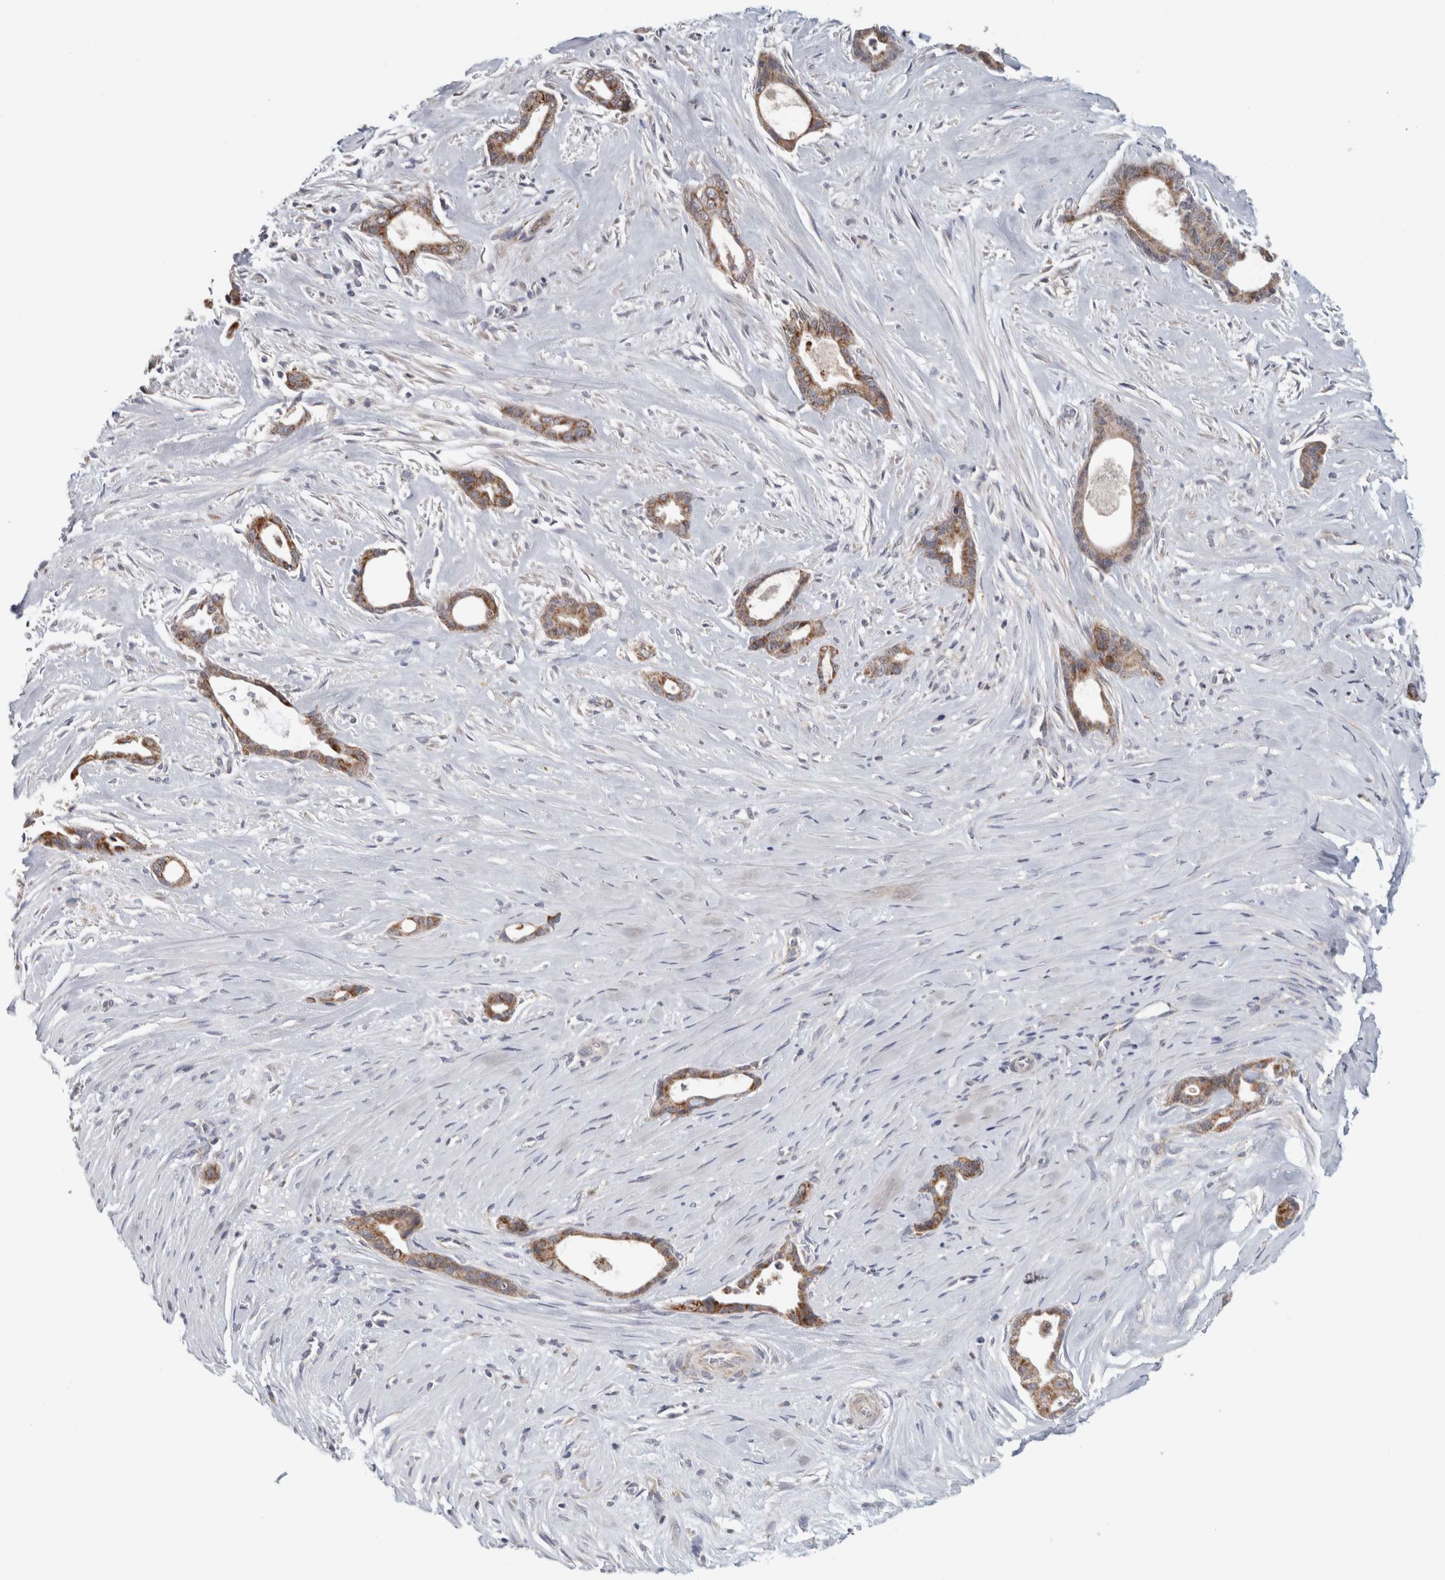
{"staining": {"intensity": "moderate", "quantity": ">75%", "location": "cytoplasmic/membranous"}, "tissue": "liver cancer", "cell_type": "Tumor cells", "image_type": "cancer", "snomed": [{"axis": "morphology", "description": "Cholangiocarcinoma"}, {"axis": "topography", "description": "Liver"}], "caption": "Immunohistochemical staining of liver cancer exhibits moderate cytoplasmic/membranous protein positivity in about >75% of tumor cells. Ihc stains the protein in brown and the nuclei are stained blue.", "gene": "RAB18", "patient": {"sex": "female", "age": 55}}